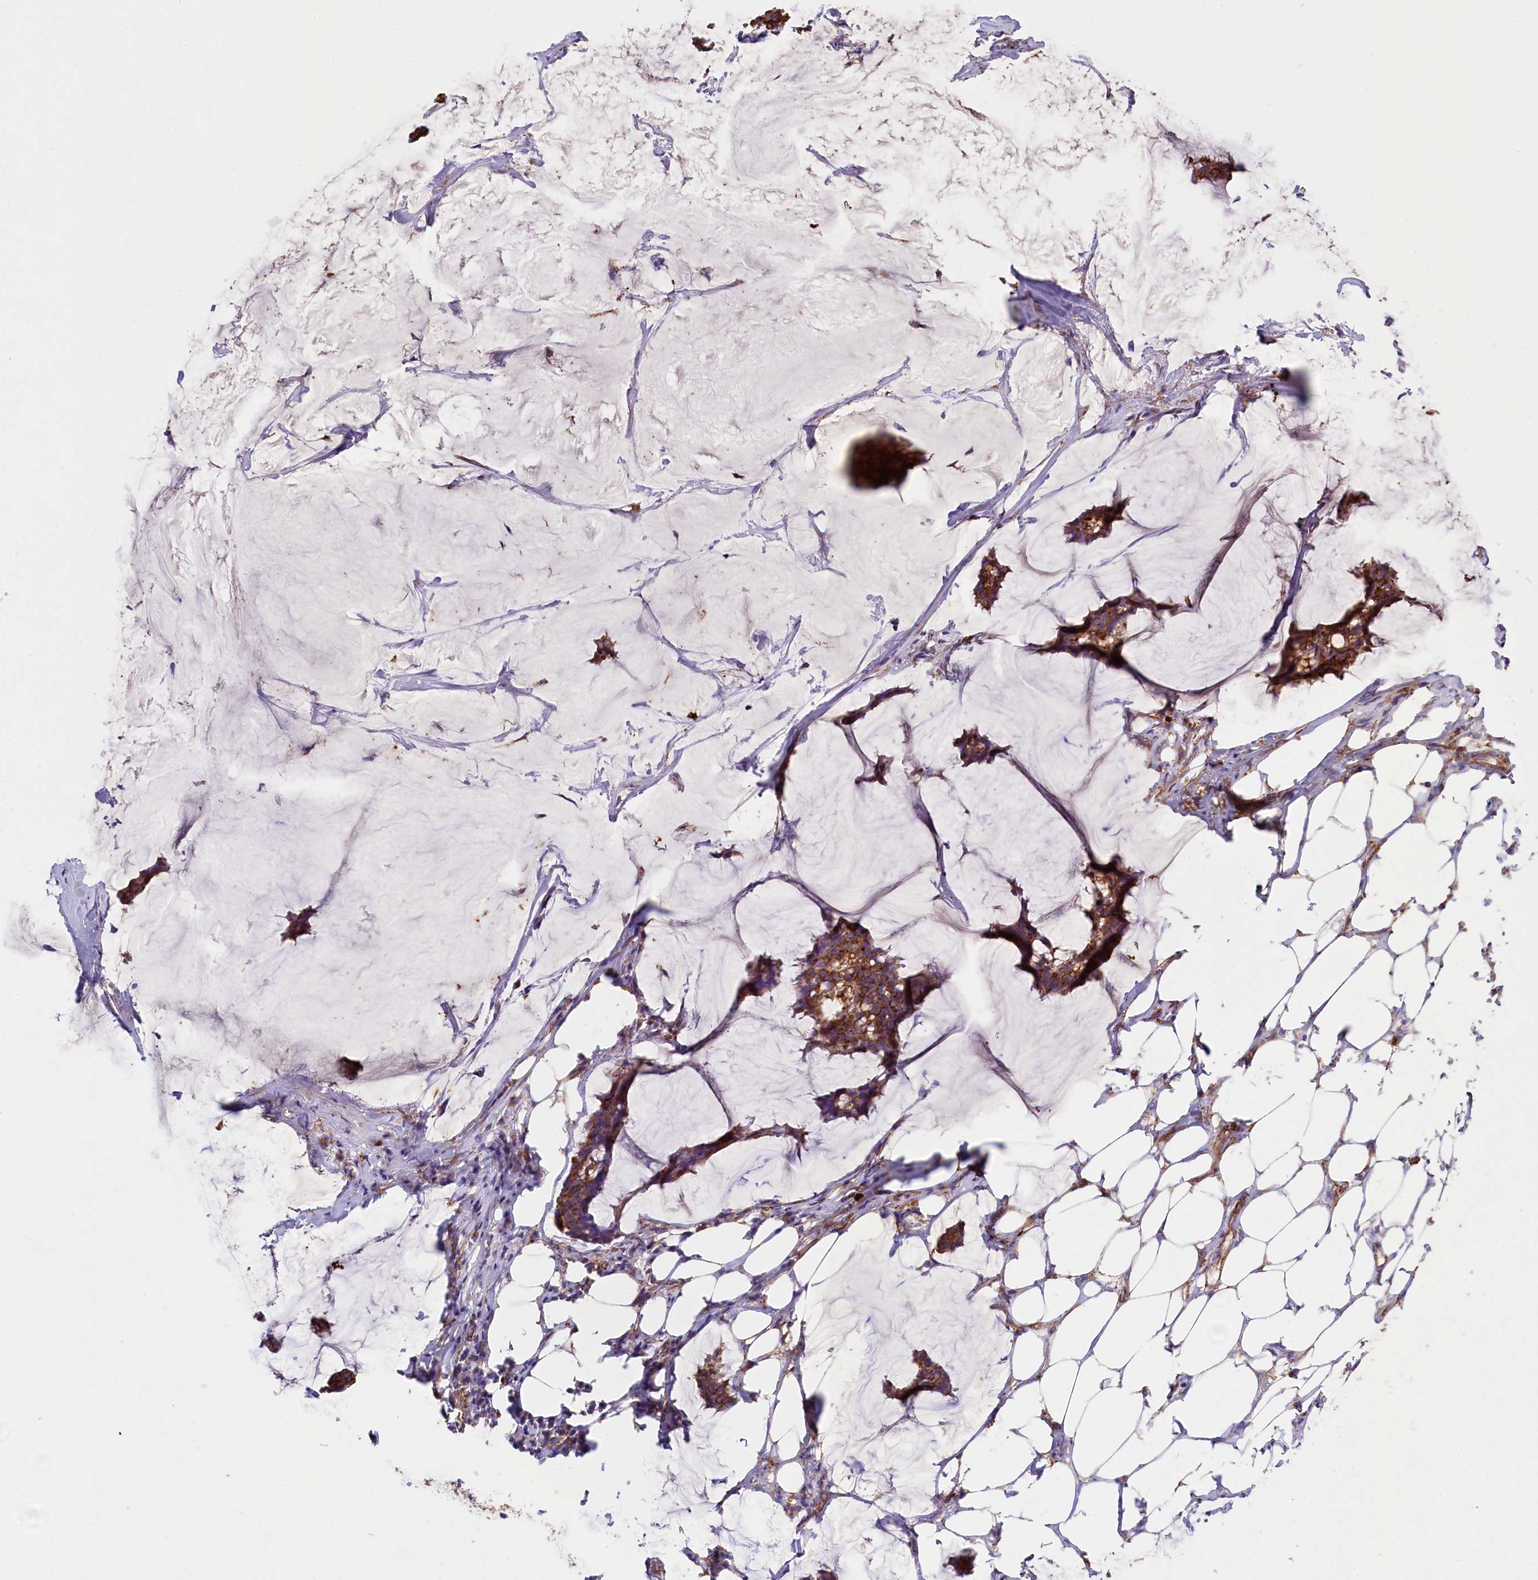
{"staining": {"intensity": "strong", "quantity": ">75%", "location": "cytoplasmic/membranous"}, "tissue": "breast cancer", "cell_type": "Tumor cells", "image_type": "cancer", "snomed": [{"axis": "morphology", "description": "Duct carcinoma"}, {"axis": "topography", "description": "Breast"}], "caption": "Immunohistochemistry (IHC) (DAB (3,3'-diaminobenzidine)) staining of human breast cancer reveals strong cytoplasmic/membranous protein positivity in approximately >75% of tumor cells. (DAB (3,3'-diaminobenzidine) IHC with brightfield microscopy, high magnification).", "gene": "GPR21", "patient": {"sex": "female", "age": 93}}